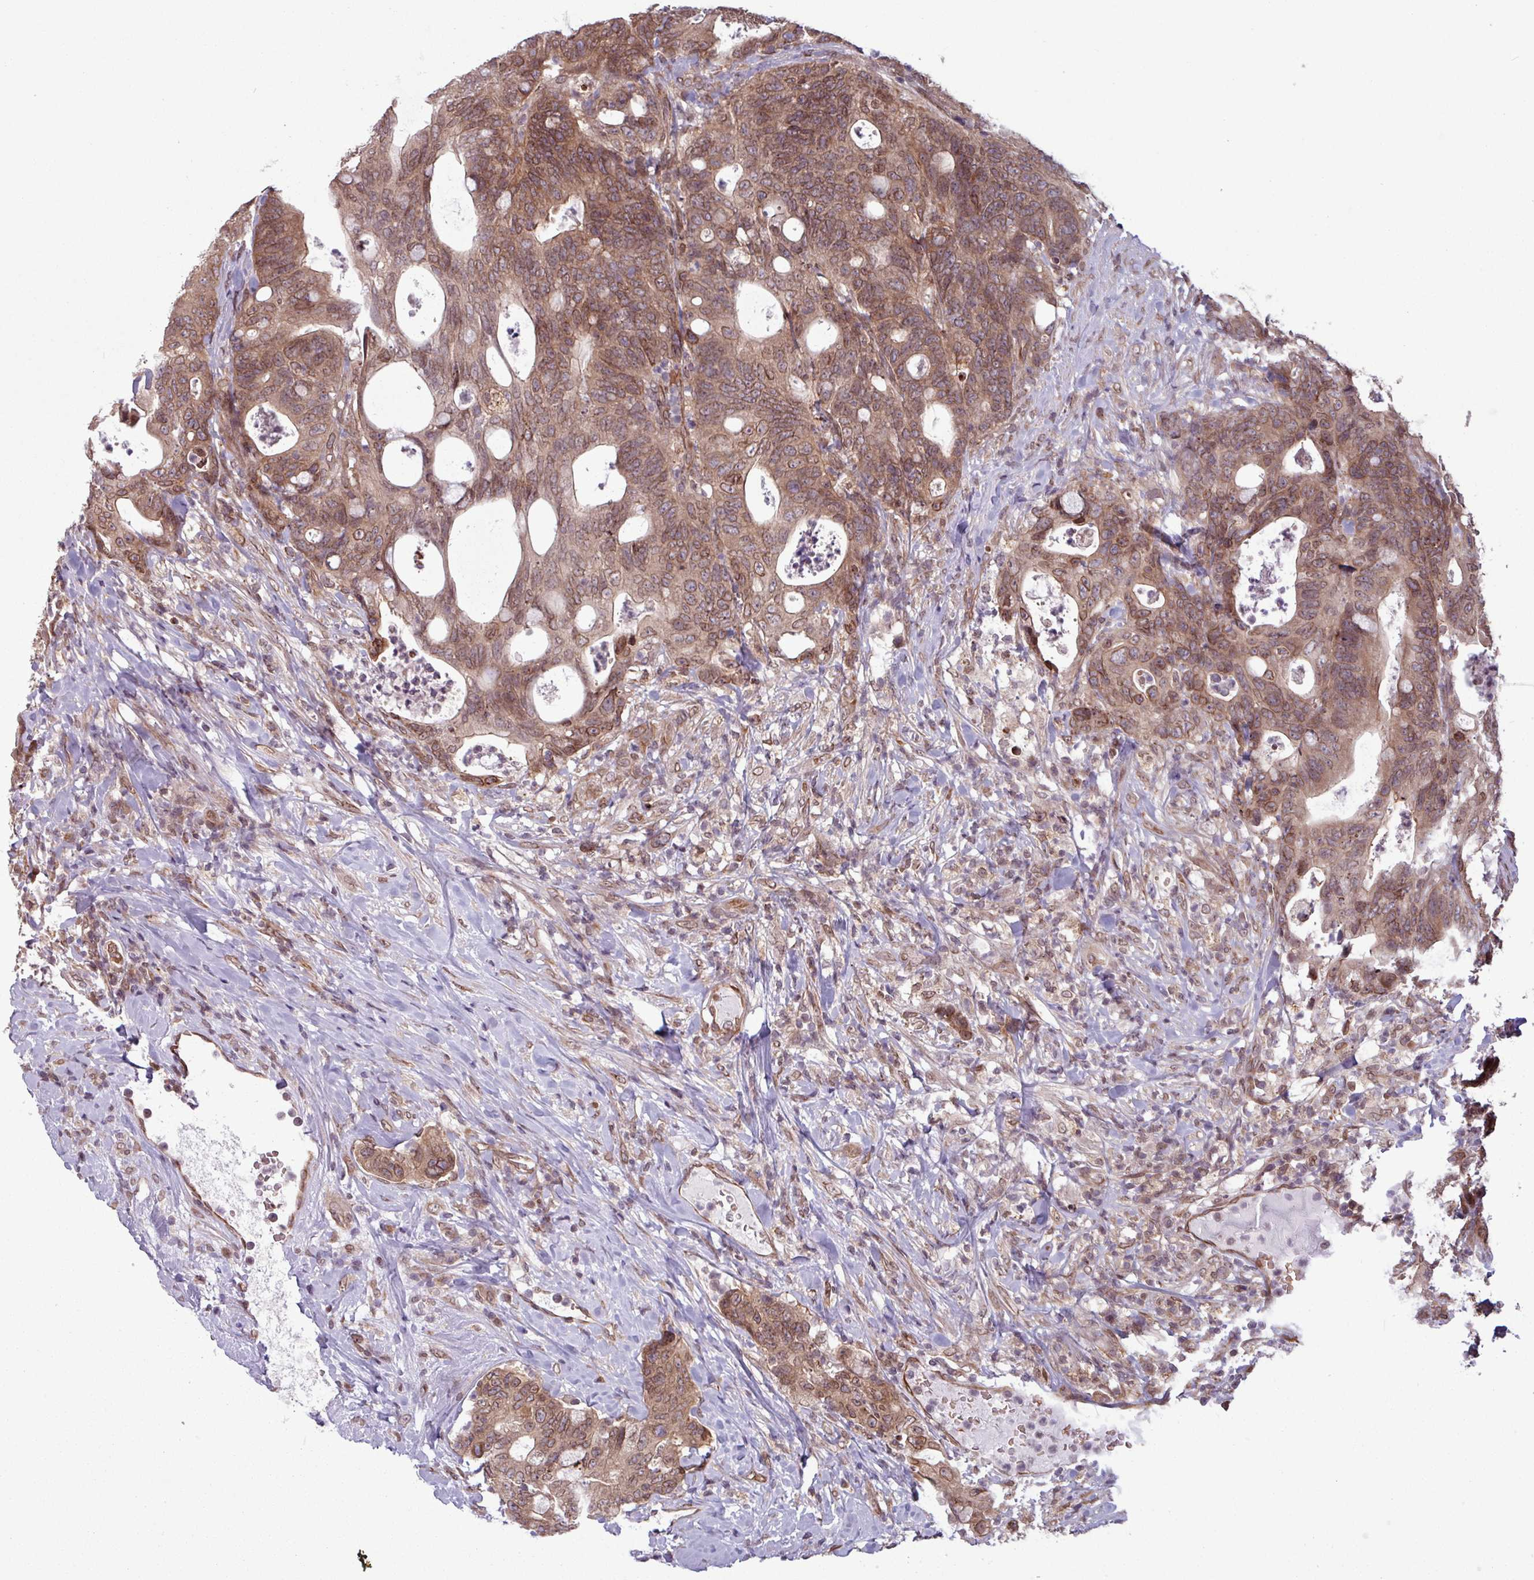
{"staining": {"intensity": "moderate", "quantity": ">75%", "location": "cytoplasmic/membranous,nuclear"}, "tissue": "colorectal cancer", "cell_type": "Tumor cells", "image_type": "cancer", "snomed": [{"axis": "morphology", "description": "Adenocarcinoma, NOS"}, {"axis": "topography", "description": "Colon"}], "caption": "Protein analysis of colorectal cancer (adenocarcinoma) tissue shows moderate cytoplasmic/membranous and nuclear staining in about >75% of tumor cells.", "gene": "RBM4B", "patient": {"sex": "female", "age": 82}}